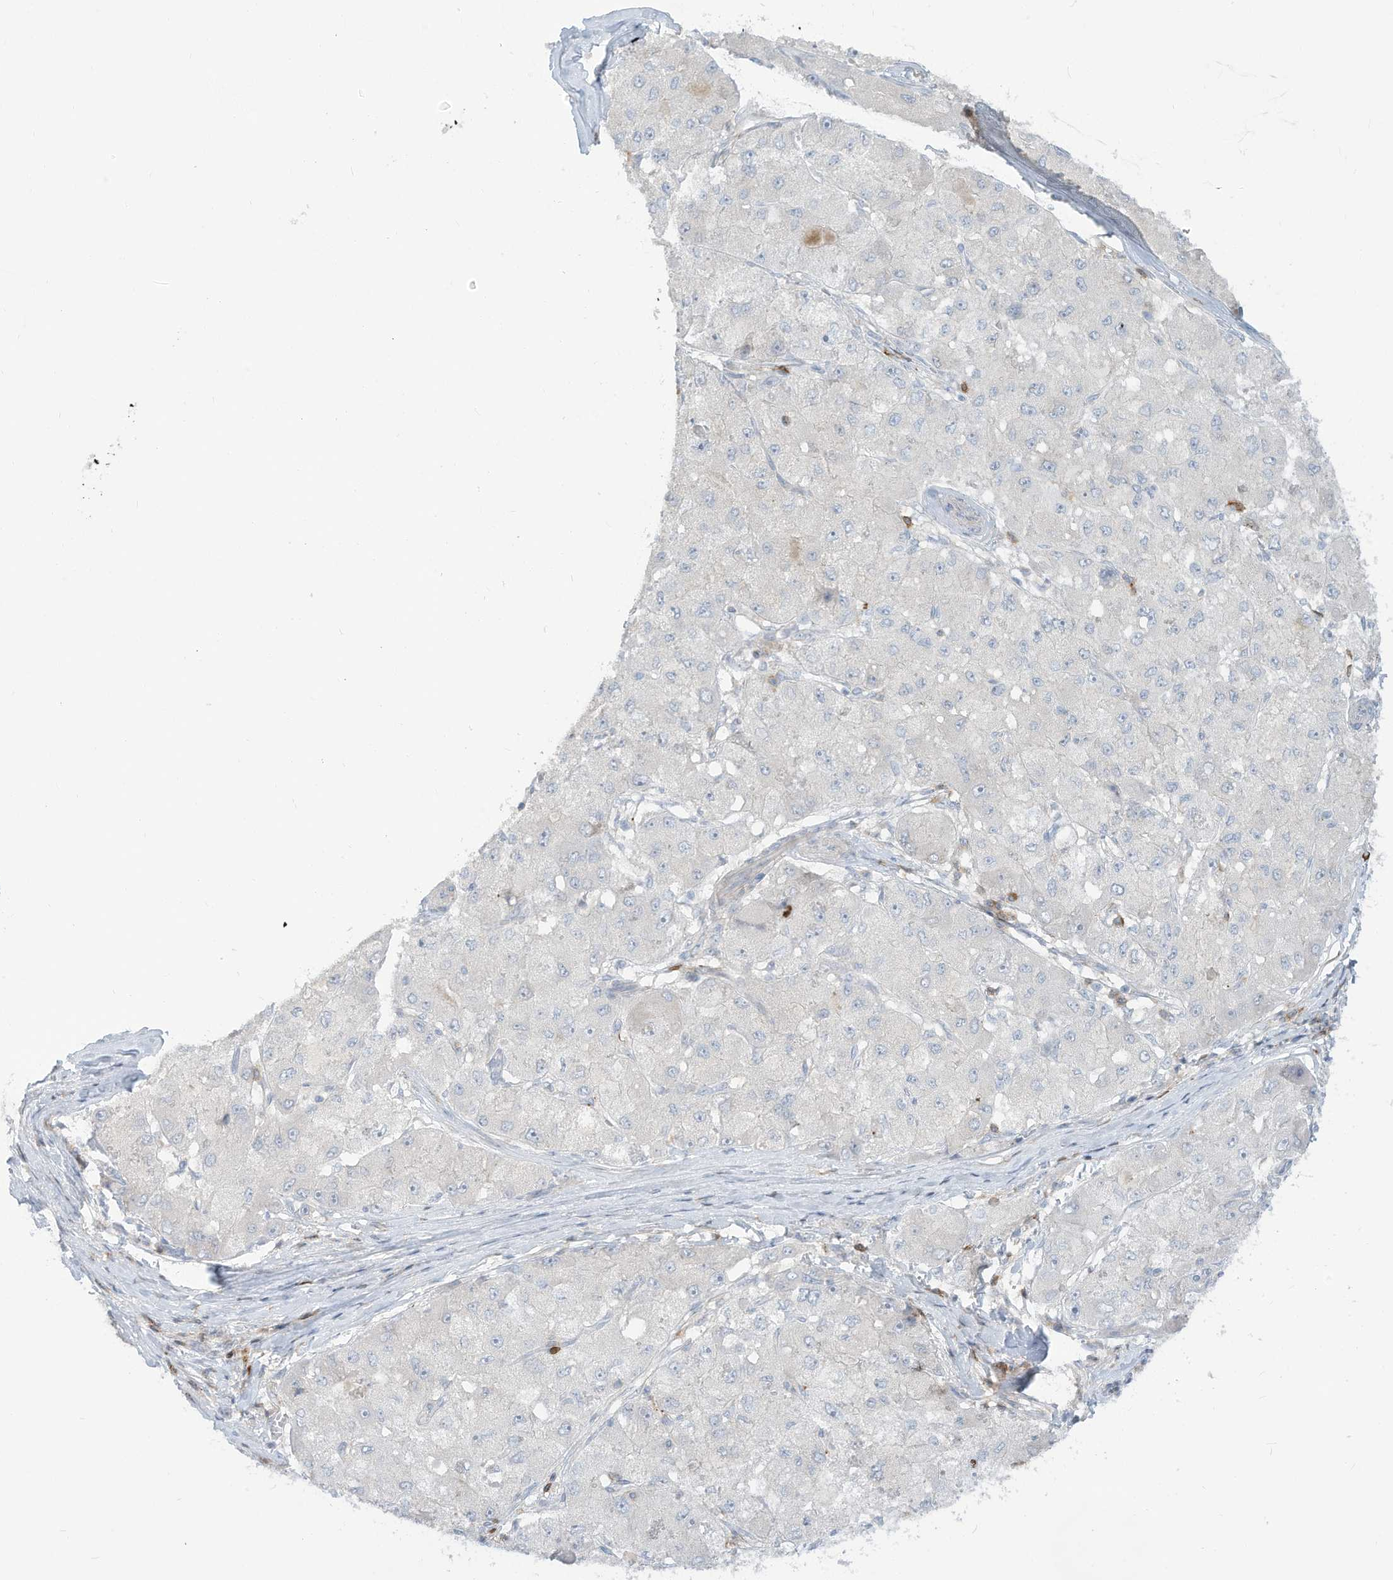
{"staining": {"intensity": "negative", "quantity": "none", "location": "none"}, "tissue": "liver cancer", "cell_type": "Tumor cells", "image_type": "cancer", "snomed": [{"axis": "morphology", "description": "Carcinoma, Hepatocellular, NOS"}, {"axis": "topography", "description": "Liver"}], "caption": "Liver cancer (hepatocellular carcinoma) was stained to show a protein in brown. There is no significant staining in tumor cells.", "gene": "NOTO", "patient": {"sex": "male", "age": 80}}